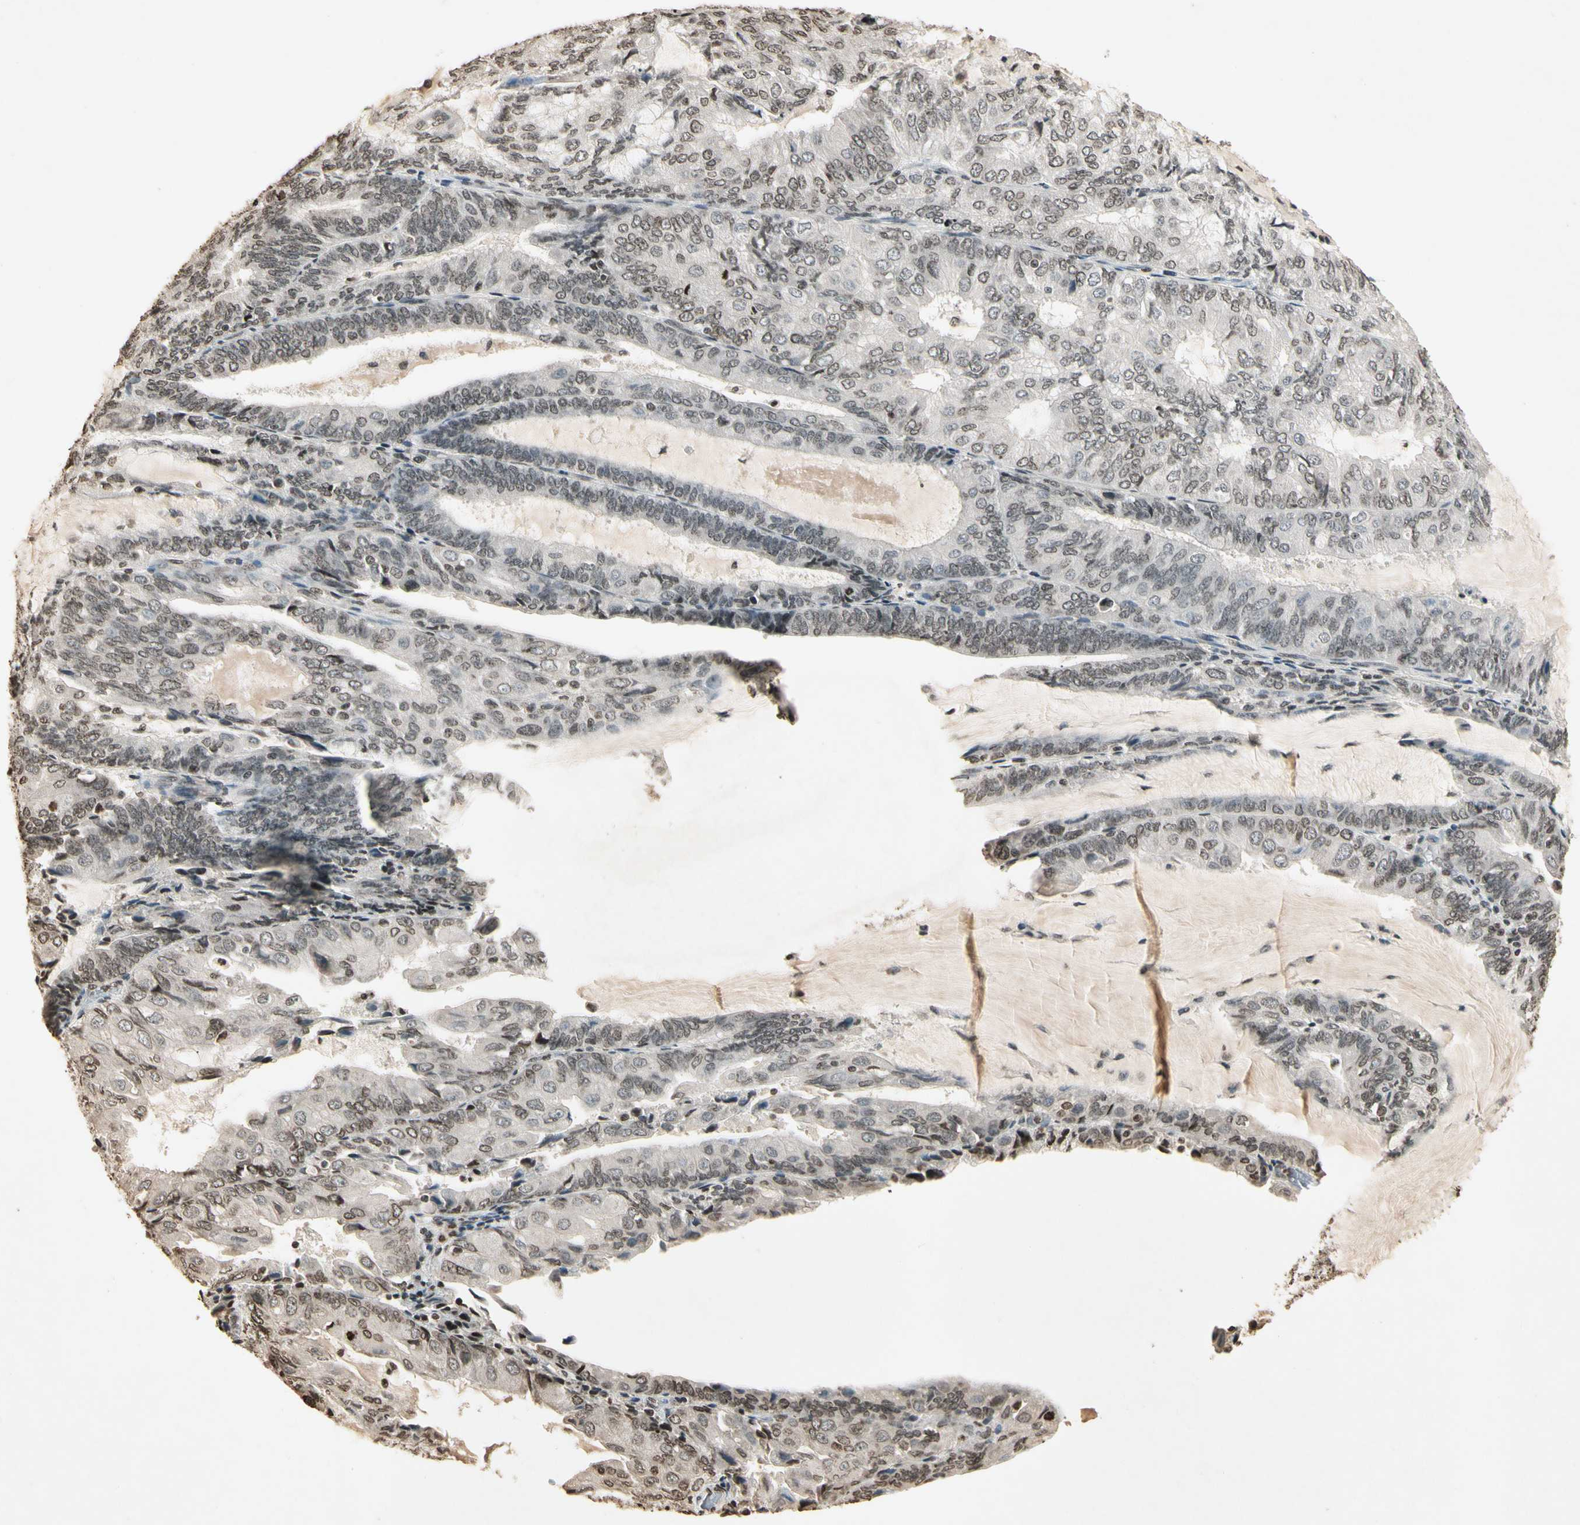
{"staining": {"intensity": "weak", "quantity": "25%-75%", "location": "nuclear"}, "tissue": "endometrial cancer", "cell_type": "Tumor cells", "image_type": "cancer", "snomed": [{"axis": "morphology", "description": "Adenocarcinoma, NOS"}, {"axis": "topography", "description": "Endometrium"}], "caption": "This histopathology image displays immunohistochemistry (IHC) staining of adenocarcinoma (endometrial), with low weak nuclear positivity in about 25%-75% of tumor cells.", "gene": "TOP1", "patient": {"sex": "female", "age": 81}}